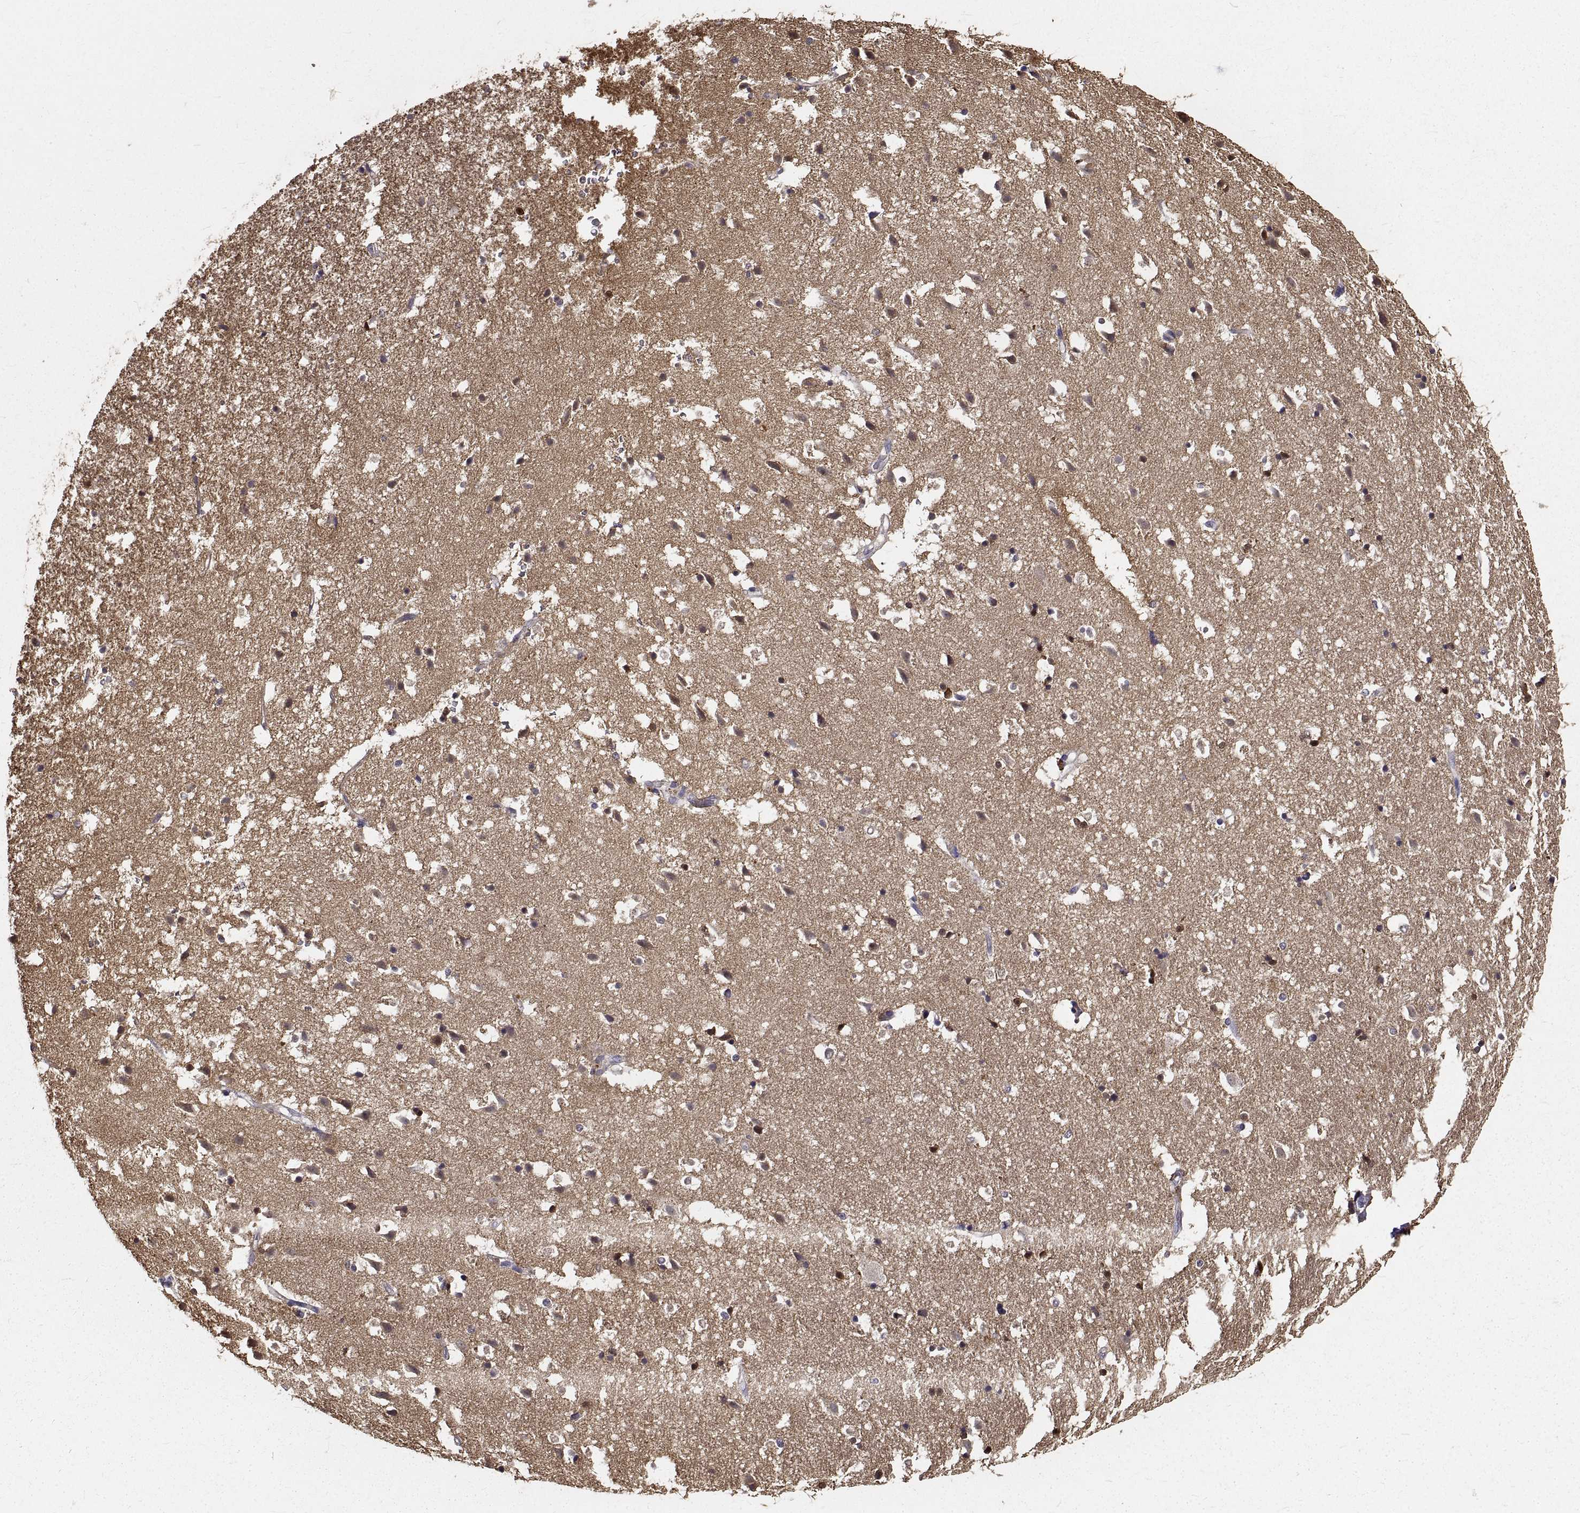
{"staining": {"intensity": "strong", "quantity": "<25%", "location": "cytoplasmic/membranous"}, "tissue": "hippocampus", "cell_type": "Glial cells", "image_type": "normal", "snomed": [{"axis": "morphology", "description": "Normal tissue, NOS"}, {"axis": "topography", "description": "Hippocampus"}], "caption": "A medium amount of strong cytoplasmic/membranous positivity is present in approximately <25% of glial cells in normal hippocampus.", "gene": "PEA15", "patient": {"sex": "male", "age": 49}}